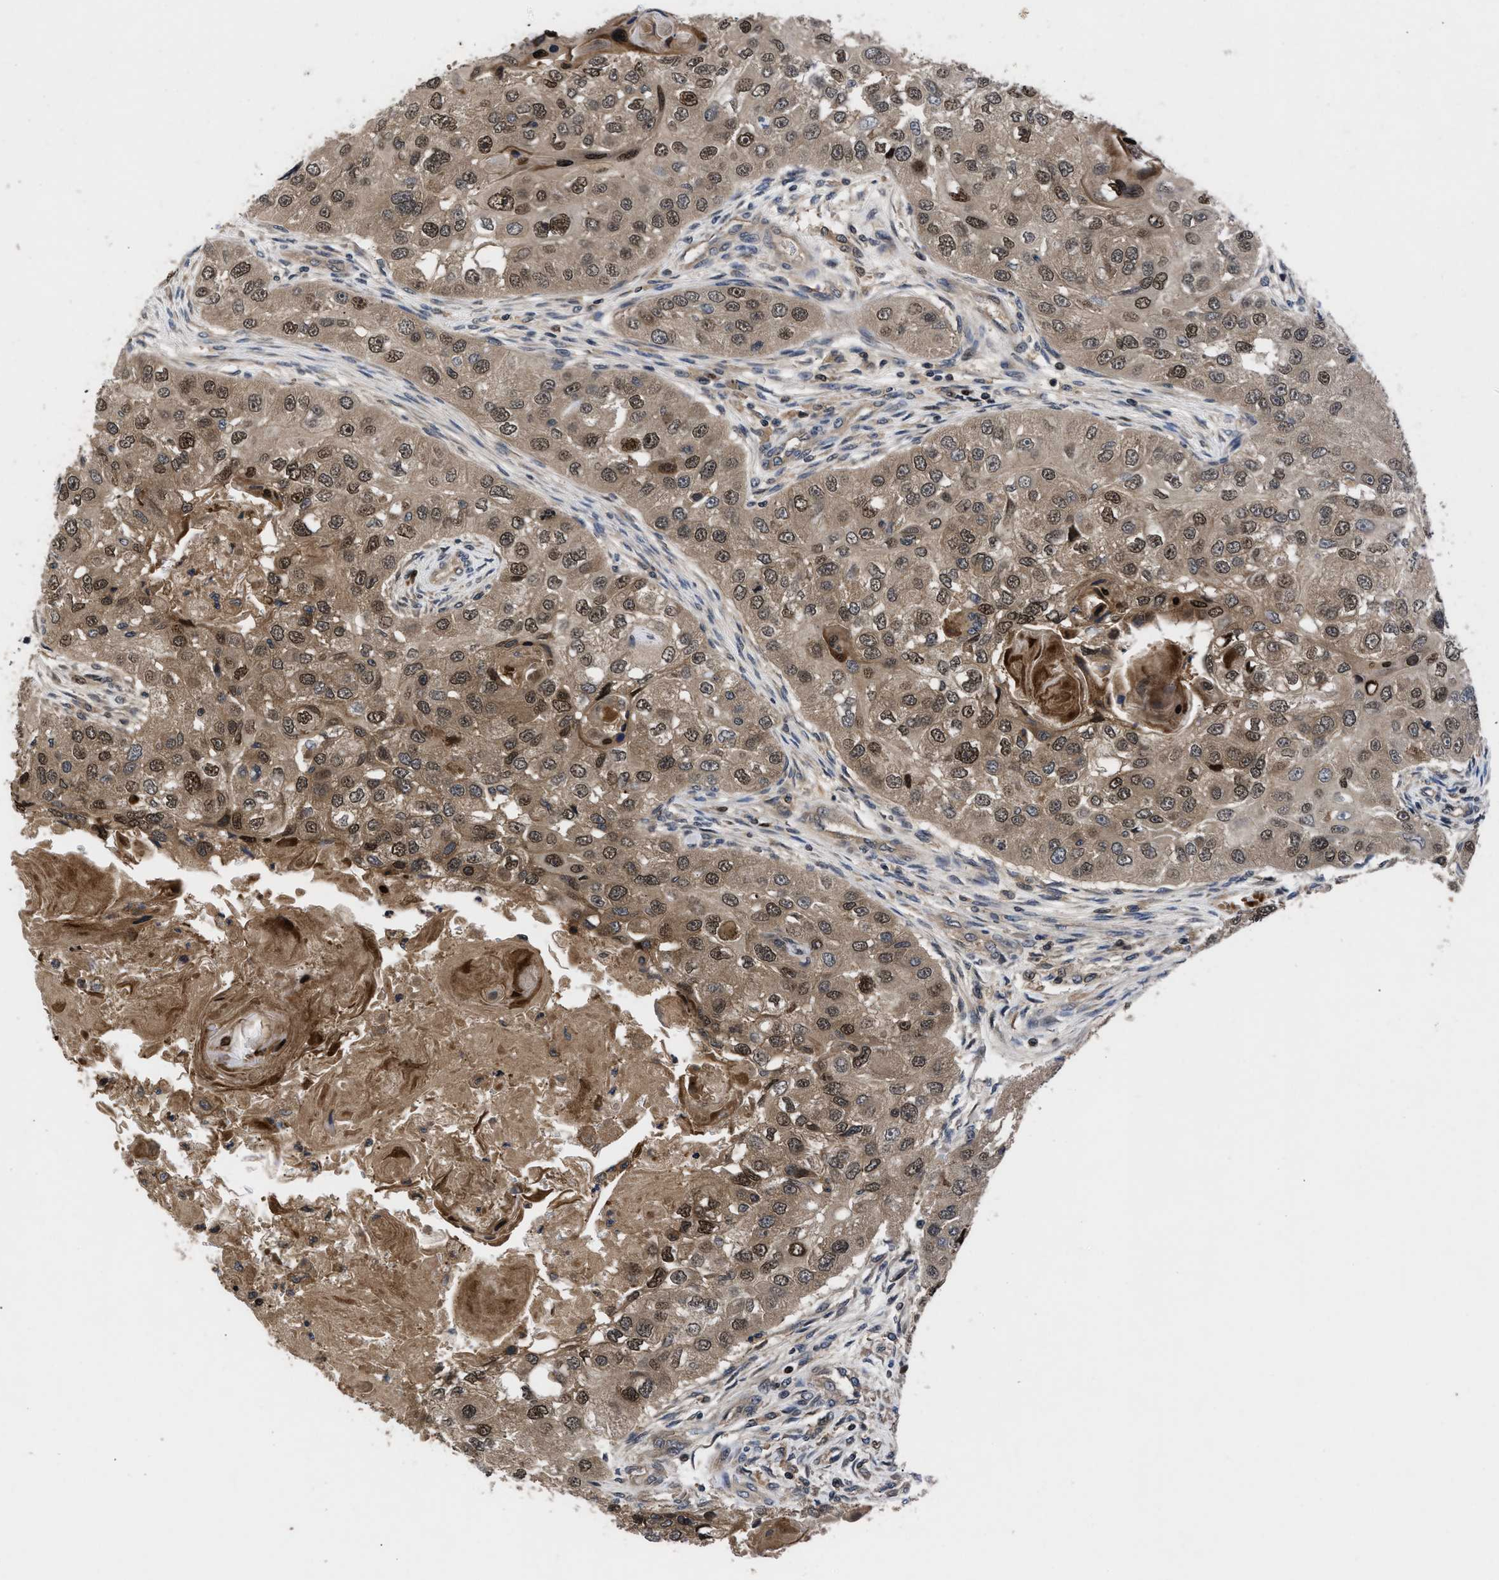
{"staining": {"intensity": "moderate", "quantity": ">75%", "location": "cytoplasmic/membranous,nuclear"}, "tissue": "head and neck cancer", "cell_type": "Tumor cells", "image_type": "cancer", "snomed": [{"axis": "morphology", "description": "Normal tissue, NOS"}, {"axis": "morphology", "description": "Squamous cell carcinoma, NOS"}, {"axis": "topography", "description": "Skeletal muscle"}, {"axis": "topography", "description": "Head-Neck"}], "caption": "Brown immunohistochemical staining in head and neck squamous cell carcinoma shows moderate cytoplasmic/membranous and nuclear expression in approximately >75% of tumor cells. The staining was performed using DAB (3,3'-diaminobenzidine) to visualize the protein expression in brown, while the nuclei were stained in blue with hematoxylin (Magnification: 20x).", "gene": "FAM200A", "patient": {"sex": "male", "age": 51}}